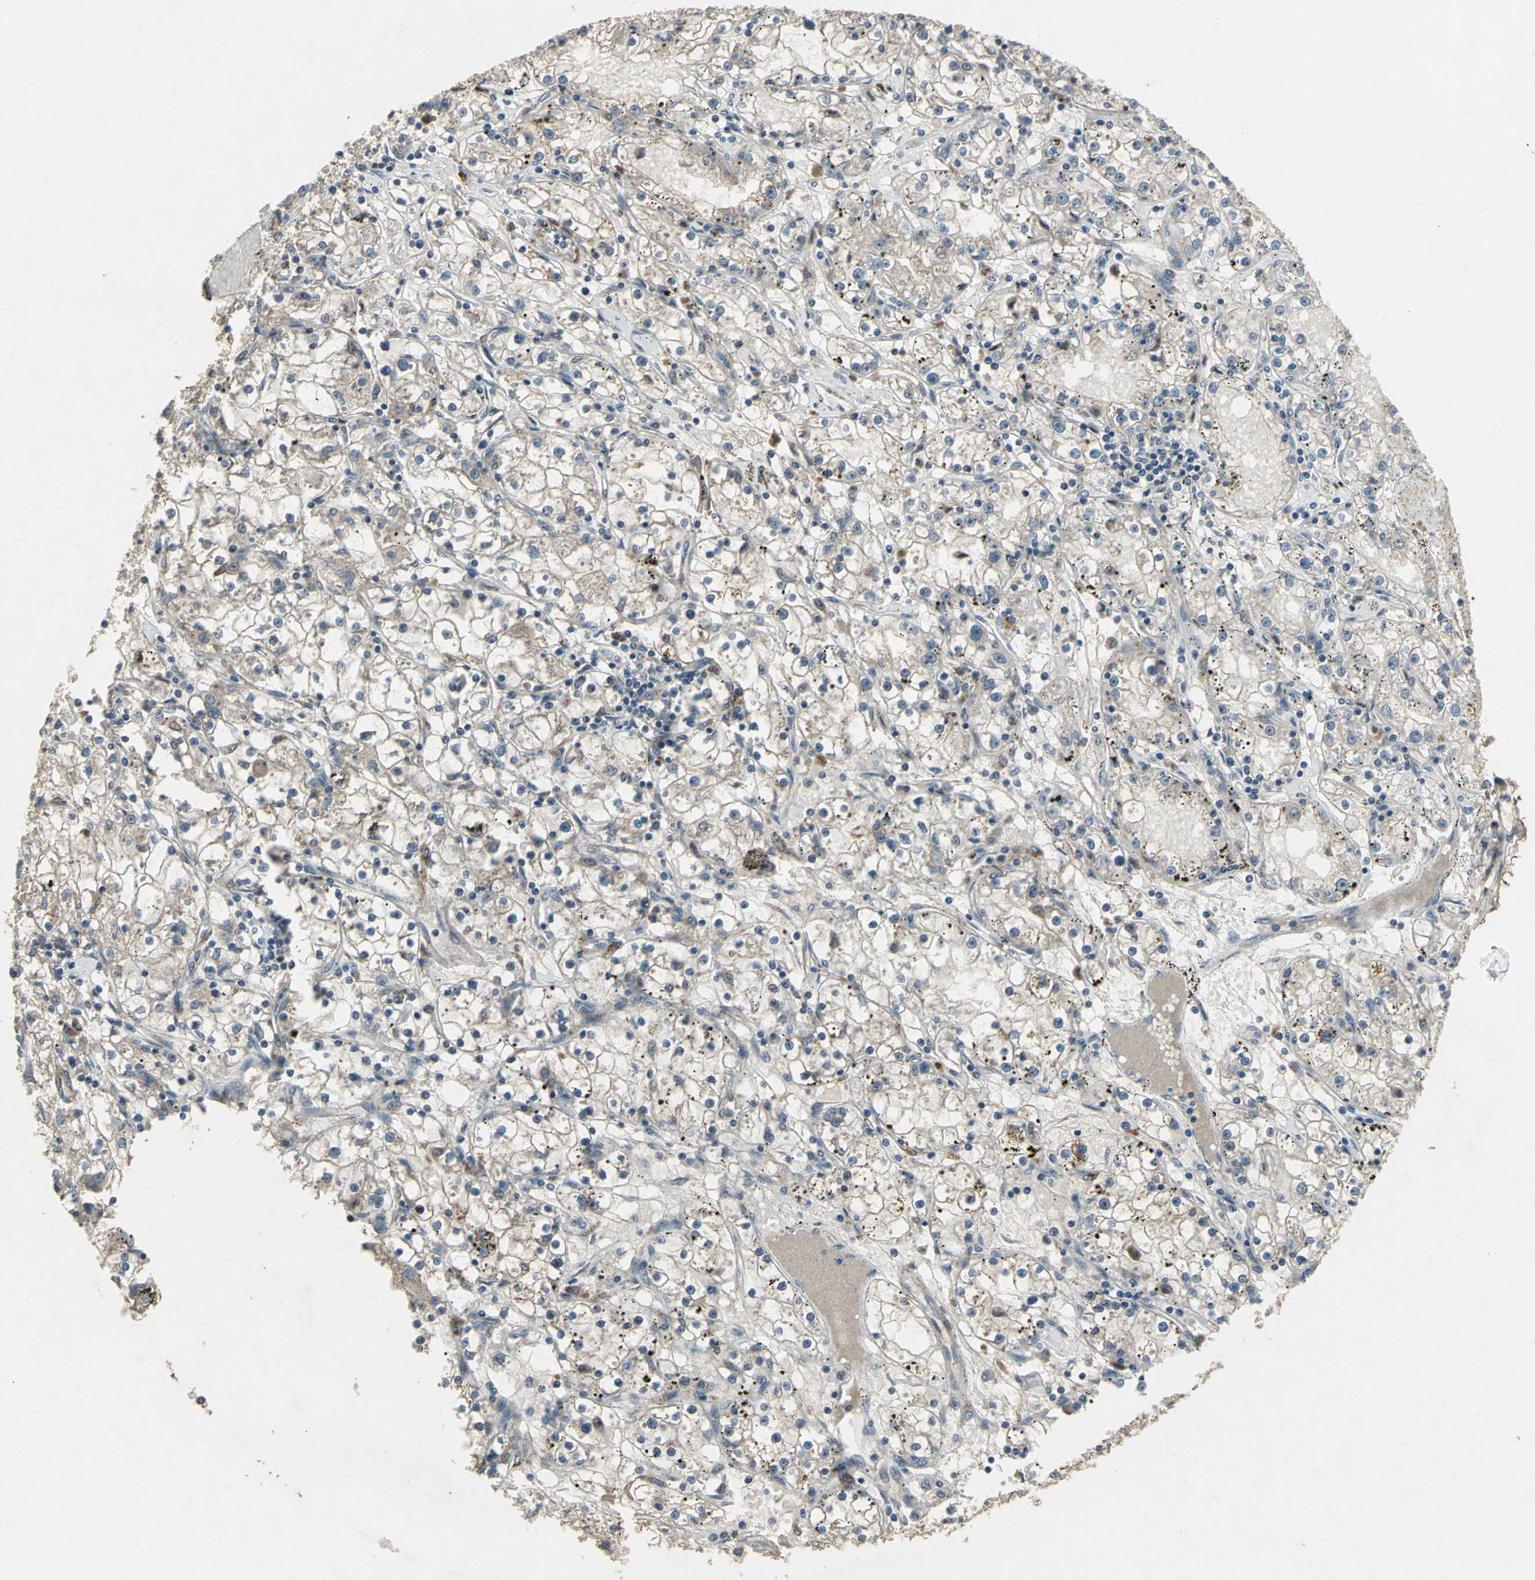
{"staining": {"intensity": "weak", "quantity": "<25%", "location": "cytoplasmic/membranous"}, "tissue": "renal cancer", "cell_type": "Tumor cells", "image_type": "cancer", "snomed": [{"axis": "morphology", "description": "Adenocarcinoma, NOS"}, {"axis": "topography", "description": "Kidney"}], "caption": "The image shows no significant staining in tumor cells of renal adenocarcinoma. The staining is performed using DAB brown chromogen with nuclei counter-stained in using hematoxylin.", "gene": "SEPTIN4", "patient": {"sex": "male", "age": 56}}